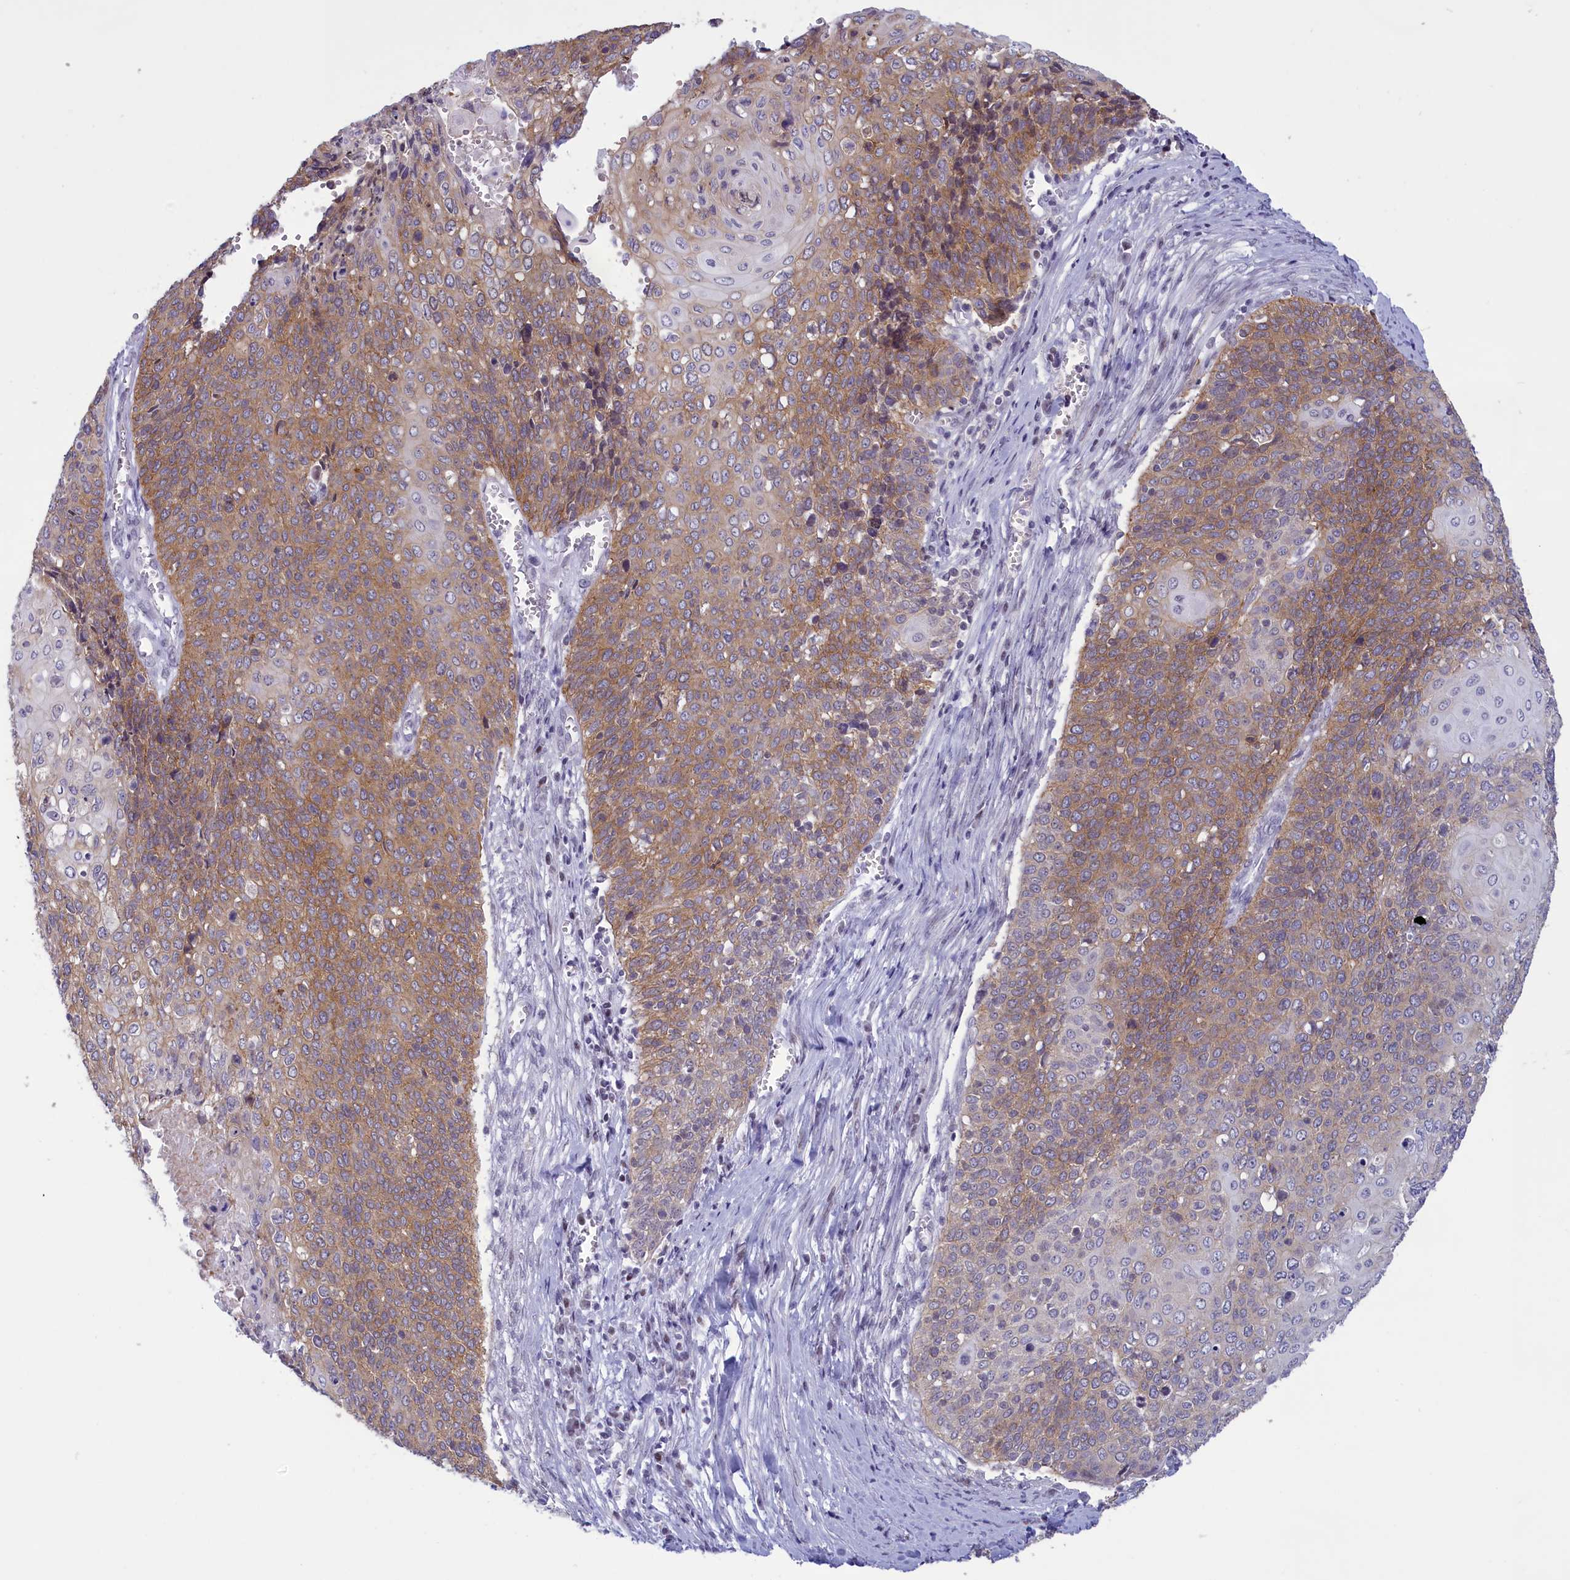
{"staining": {"intensity": "moderate", "quantity": "25%-75%", "location": "cytoplasmic/membranous"}, "tissue": "cervical cancer", "cell_type": "Tumor cells", "image_type": "cancer", "snomed": [{"axis": "morphology", "description": "Squamous cell carcinoma, NOS"}, {"axis": "topography", "description": "Cervix"}], "caption": "IHC (DAB (3,3'-diaminobenzidine)) staining of cervical cancer shows moderate cytoplasmic/membranous protein staining in about 25%-75% of tumor cells.", "gene": "CORO2A", "patient": {"sex": "female", "age": 39}}